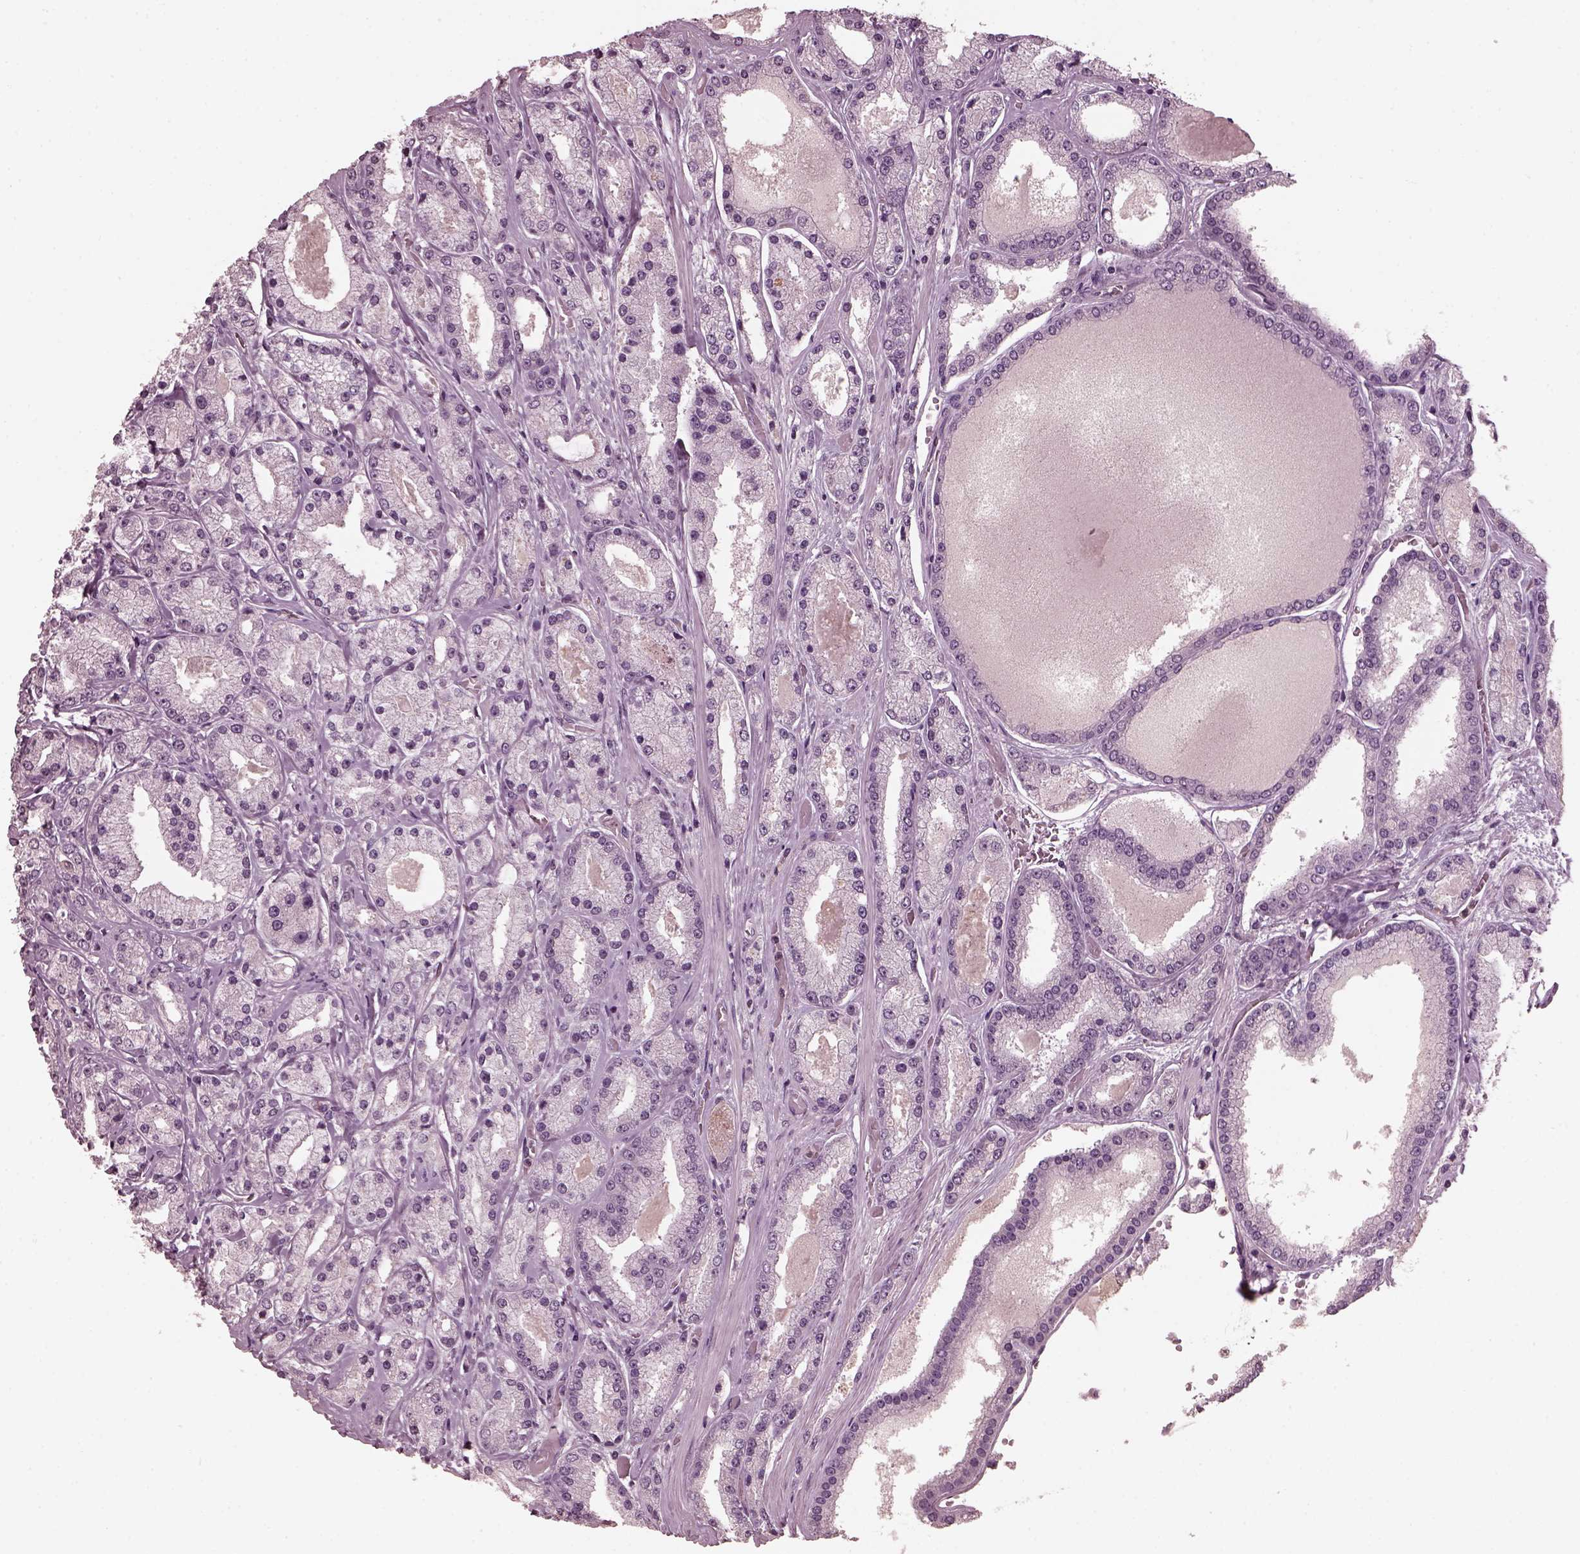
{"staining": {"intensity": "negative", "quantity": "none", "location": "none"}, "tissue": "prostate cancer", "cell_type": "Tumor cells", "image_type": "cancer", "snomed": [{"axis": "morphology", "description": "Adenocarcinoma, High grade"}, {"axis": "topography", "description": "Prostate"}], "caption": "This is an IHC image of human prostate cancer. There is no positivity in tumor cells.", "gene": "TSKS", "patient": {"sex": "male", "age": 67}}